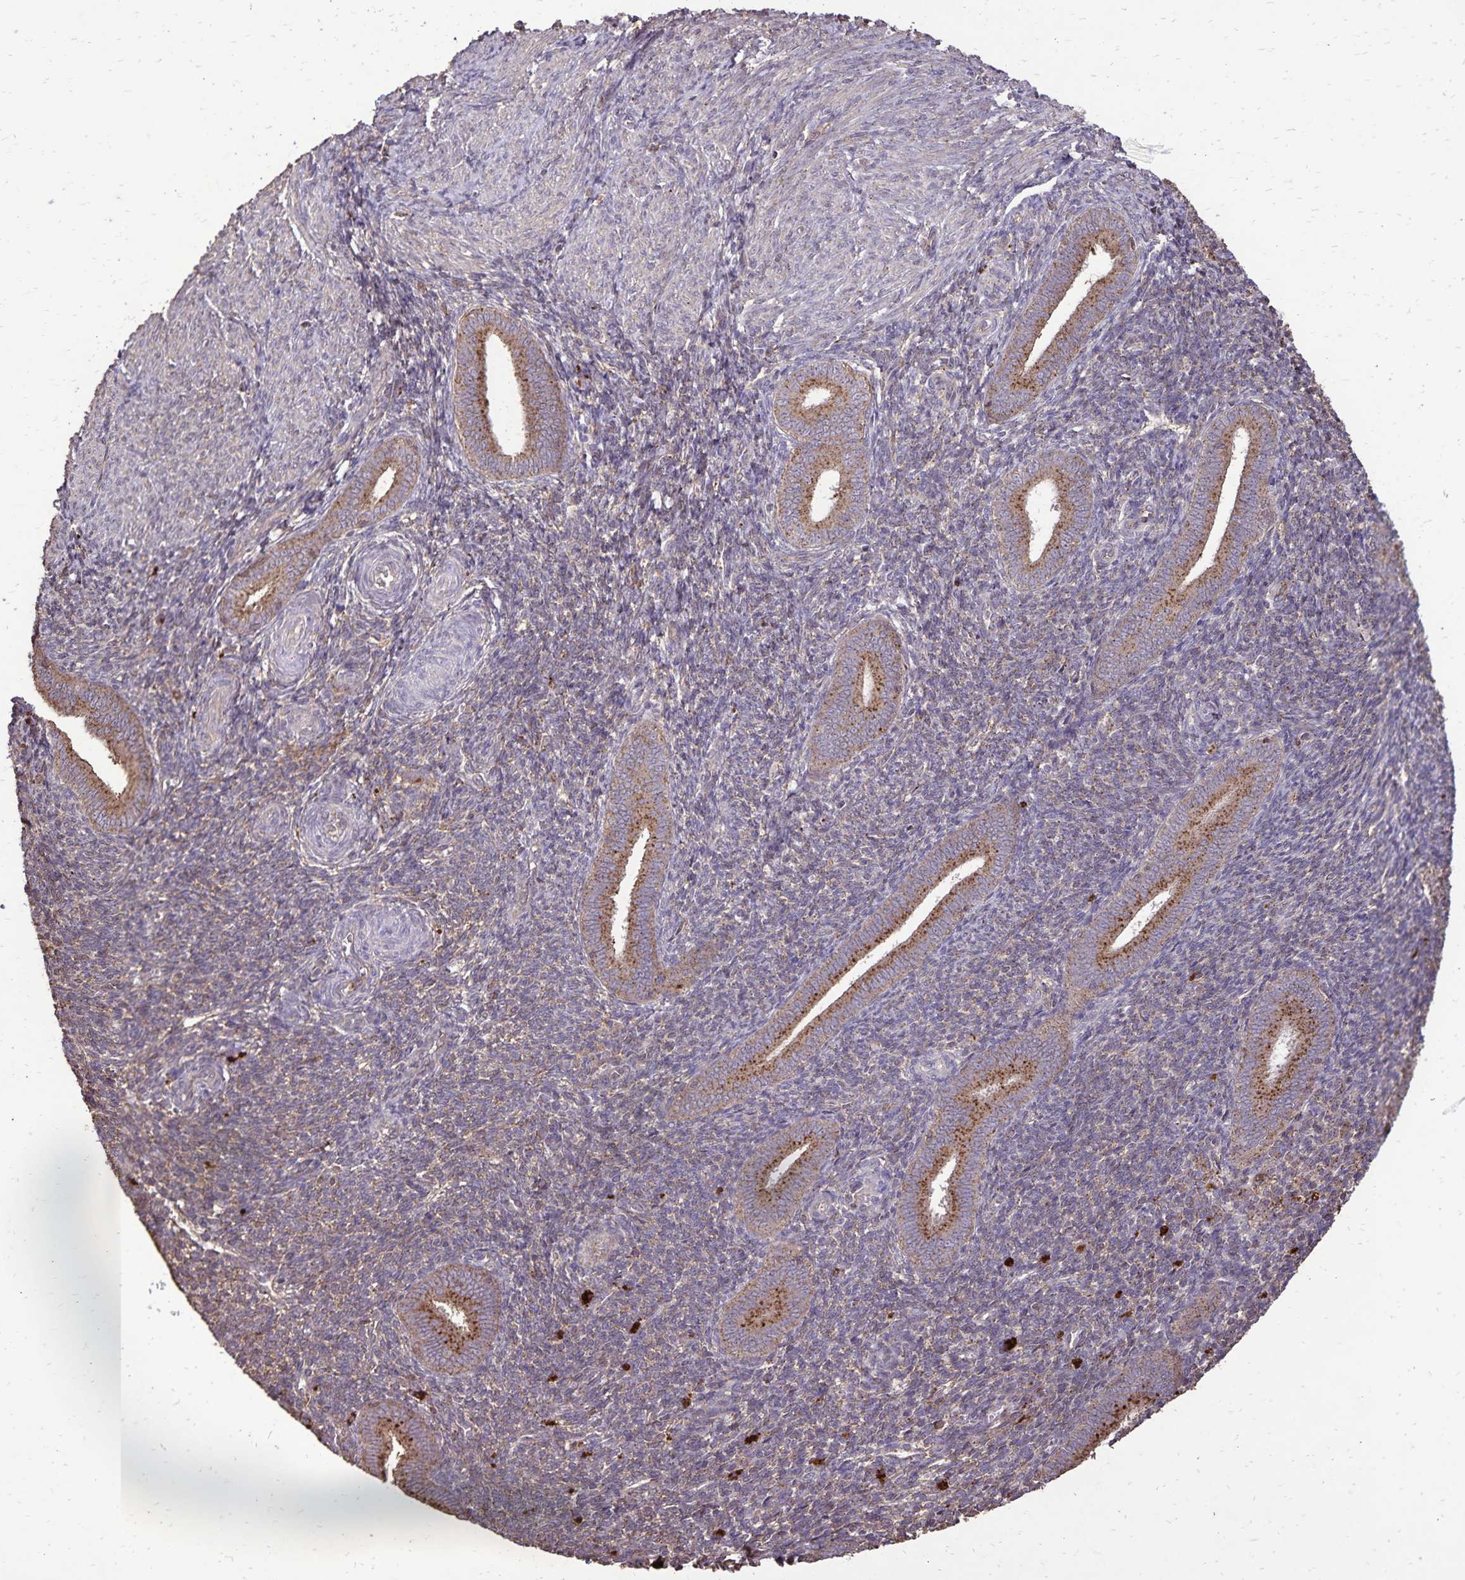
{"staining": {"intensity": "weak", "quantity": "<25%", "location": "cytoplasmic/membranous"}, "tissue": "endometrium", "cell_type": "Cells in endometrial stroma", "image_type": "normal", "snomed": [{"axis": "morphology", "description": "Normal tissue, NOS"}, {"axis": "topography", "description": "Endometrium"}], "caption": "A micrograph of human endometrium is negative for staining in cells in endometrial stroma. (Immunohistochemistry (ihc), brightfield microscopy, high magnification).", "gene": "CHMP1B", "patient": {"sex": "female", "age": 25}}